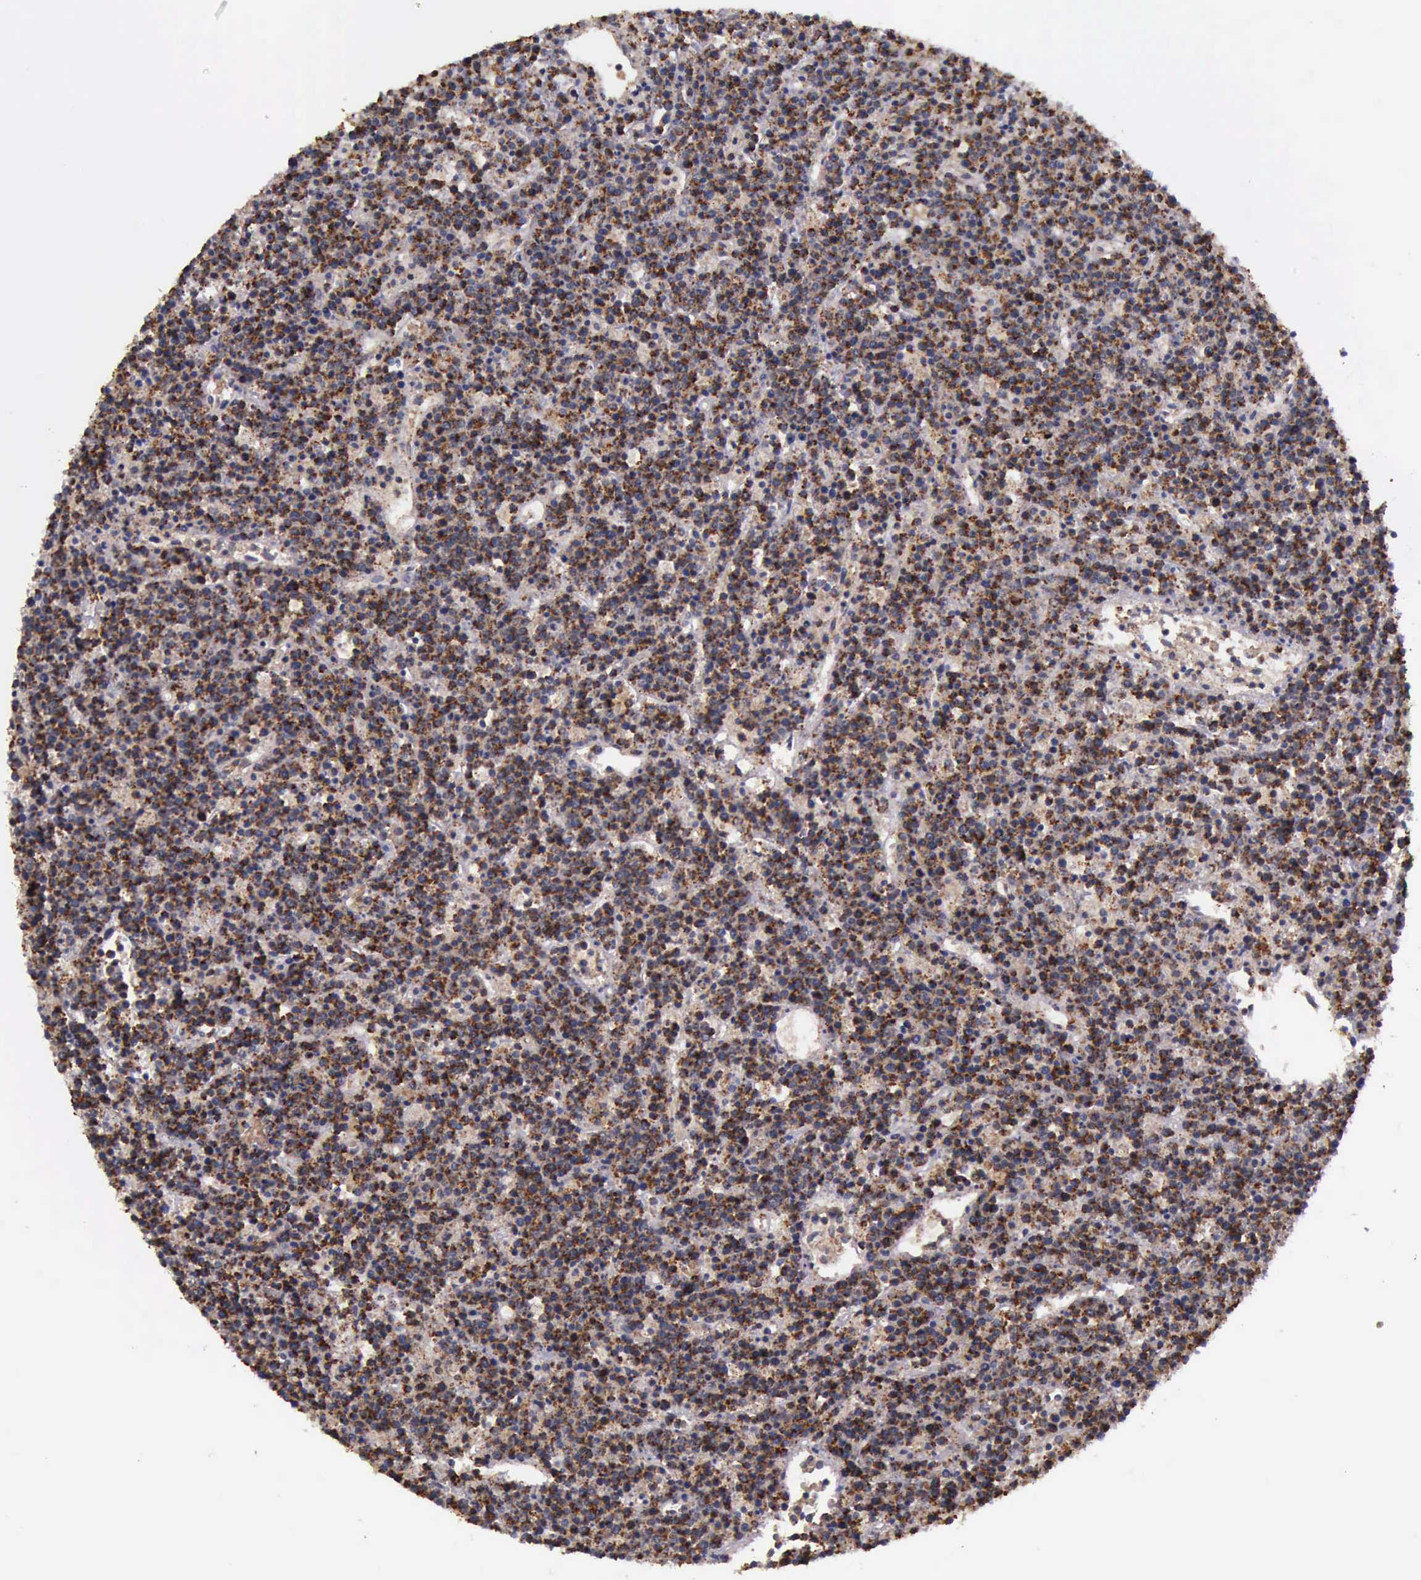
{"staining": {"intensity": "strong", "quantity": ">75%", "location": "cytoplasmic/membranous"}, "tissue": "lymphoma", "cell_type": "Tumor cells", "image_type": "cancer", "snomed": [{"axis": "morphology", "description": "Malignant lymphoma, non-Hodgkin's type, High grade"}, {"axis": "topography", "description": "Ovary"}], "caption": "About >75% of tumor cells in human lymphoma demonstrate strong cytoplasmic/membranous protein expression as visualized by brown immunohistochemical staining.", "gene": "TXN2", "patient": {"sex": "female", "age": 56}}